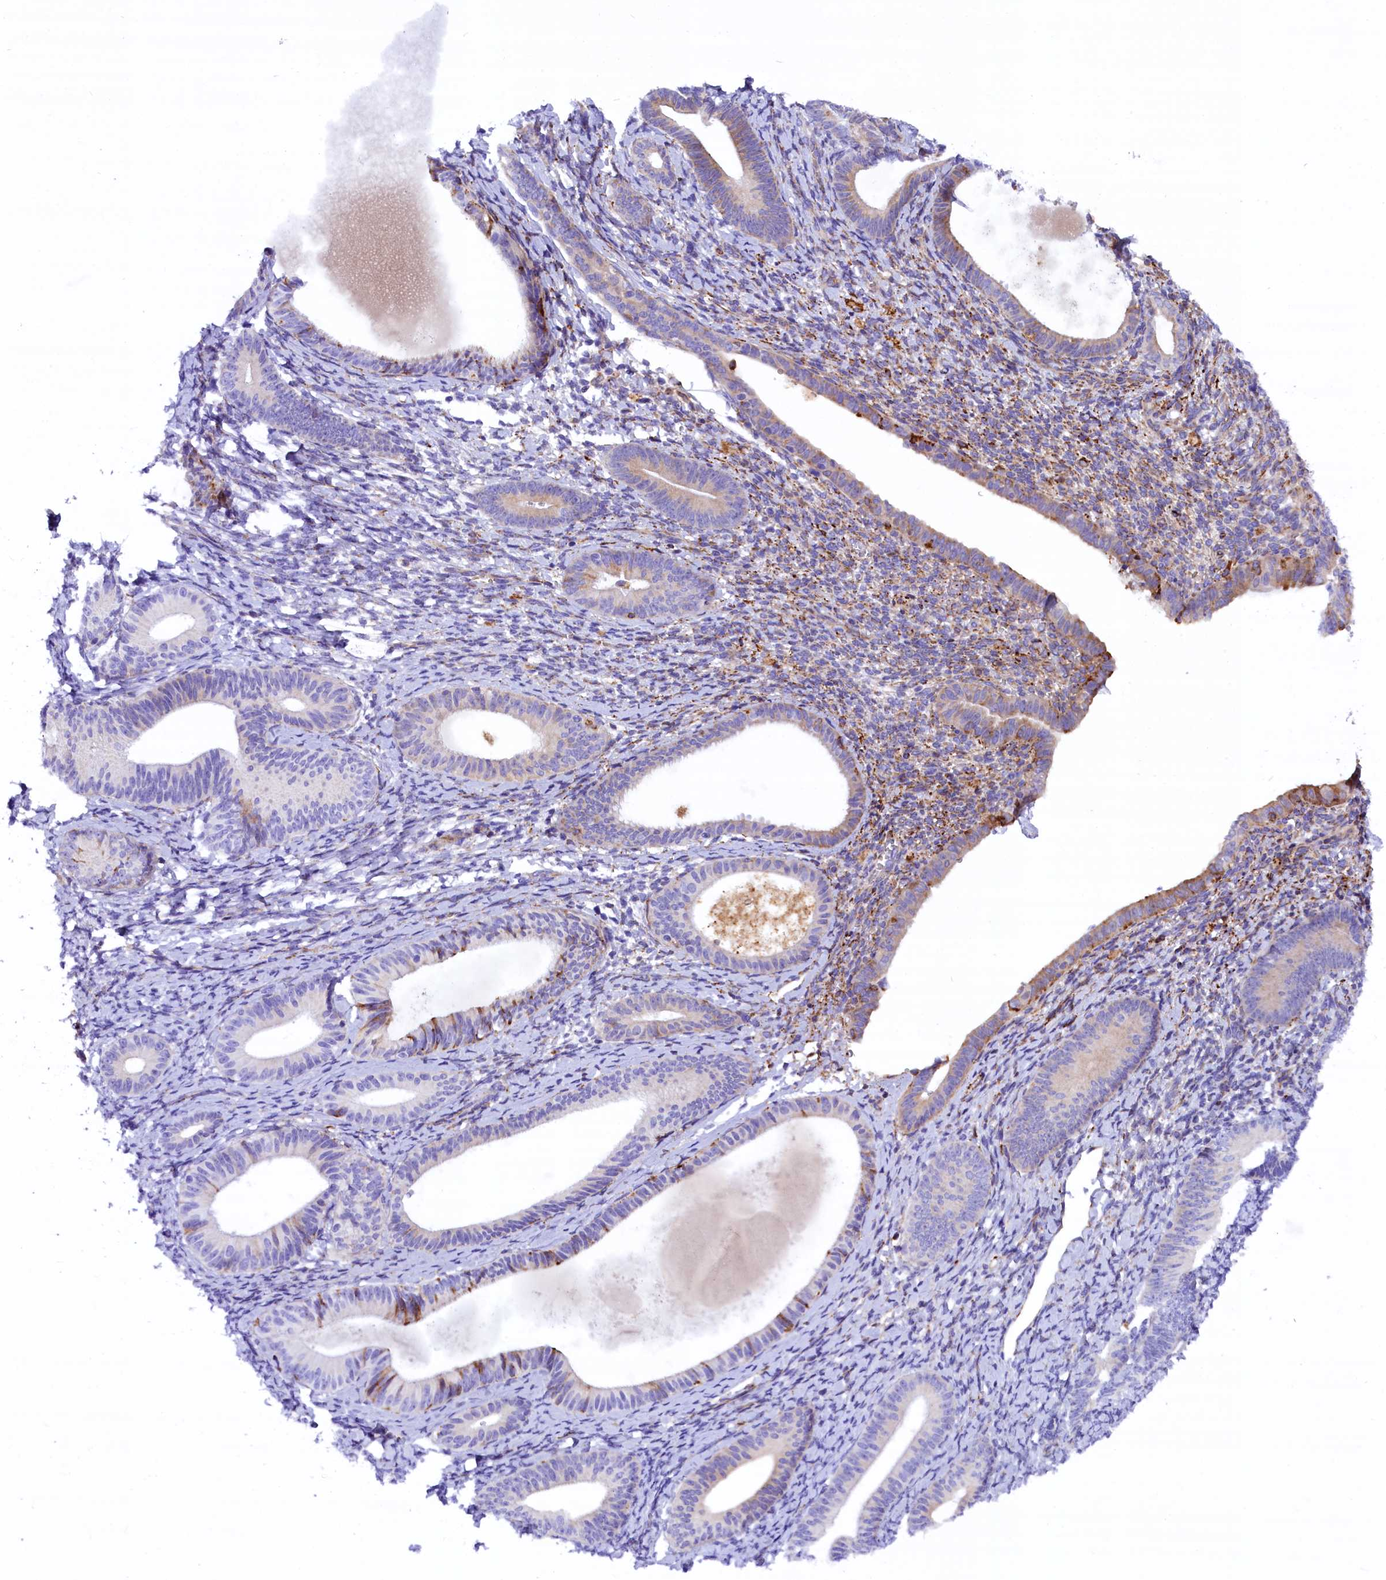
{"staining": {"intensity": "negative", "quantity": "none", "location": "none"}, "tissue": "endometrium", "cell_type": "Cells in endometrial stroma", "image_type": "normal", "snomed": [{"axis": "morphology", "description": "Normal tissue, NOS"}, {"axis": "topography", "description": "Endometrium"}], "caption": "DAB immunohistochemical staining of benign human endometrium exhibits no significant expression in cells in endometrial stroma. The staining is performed using DAB brown chromogen with nuclei counter-stained in using hematoxylin.", "gene": "CMTR2", "patient": {"sex": "female", "age": 65}}